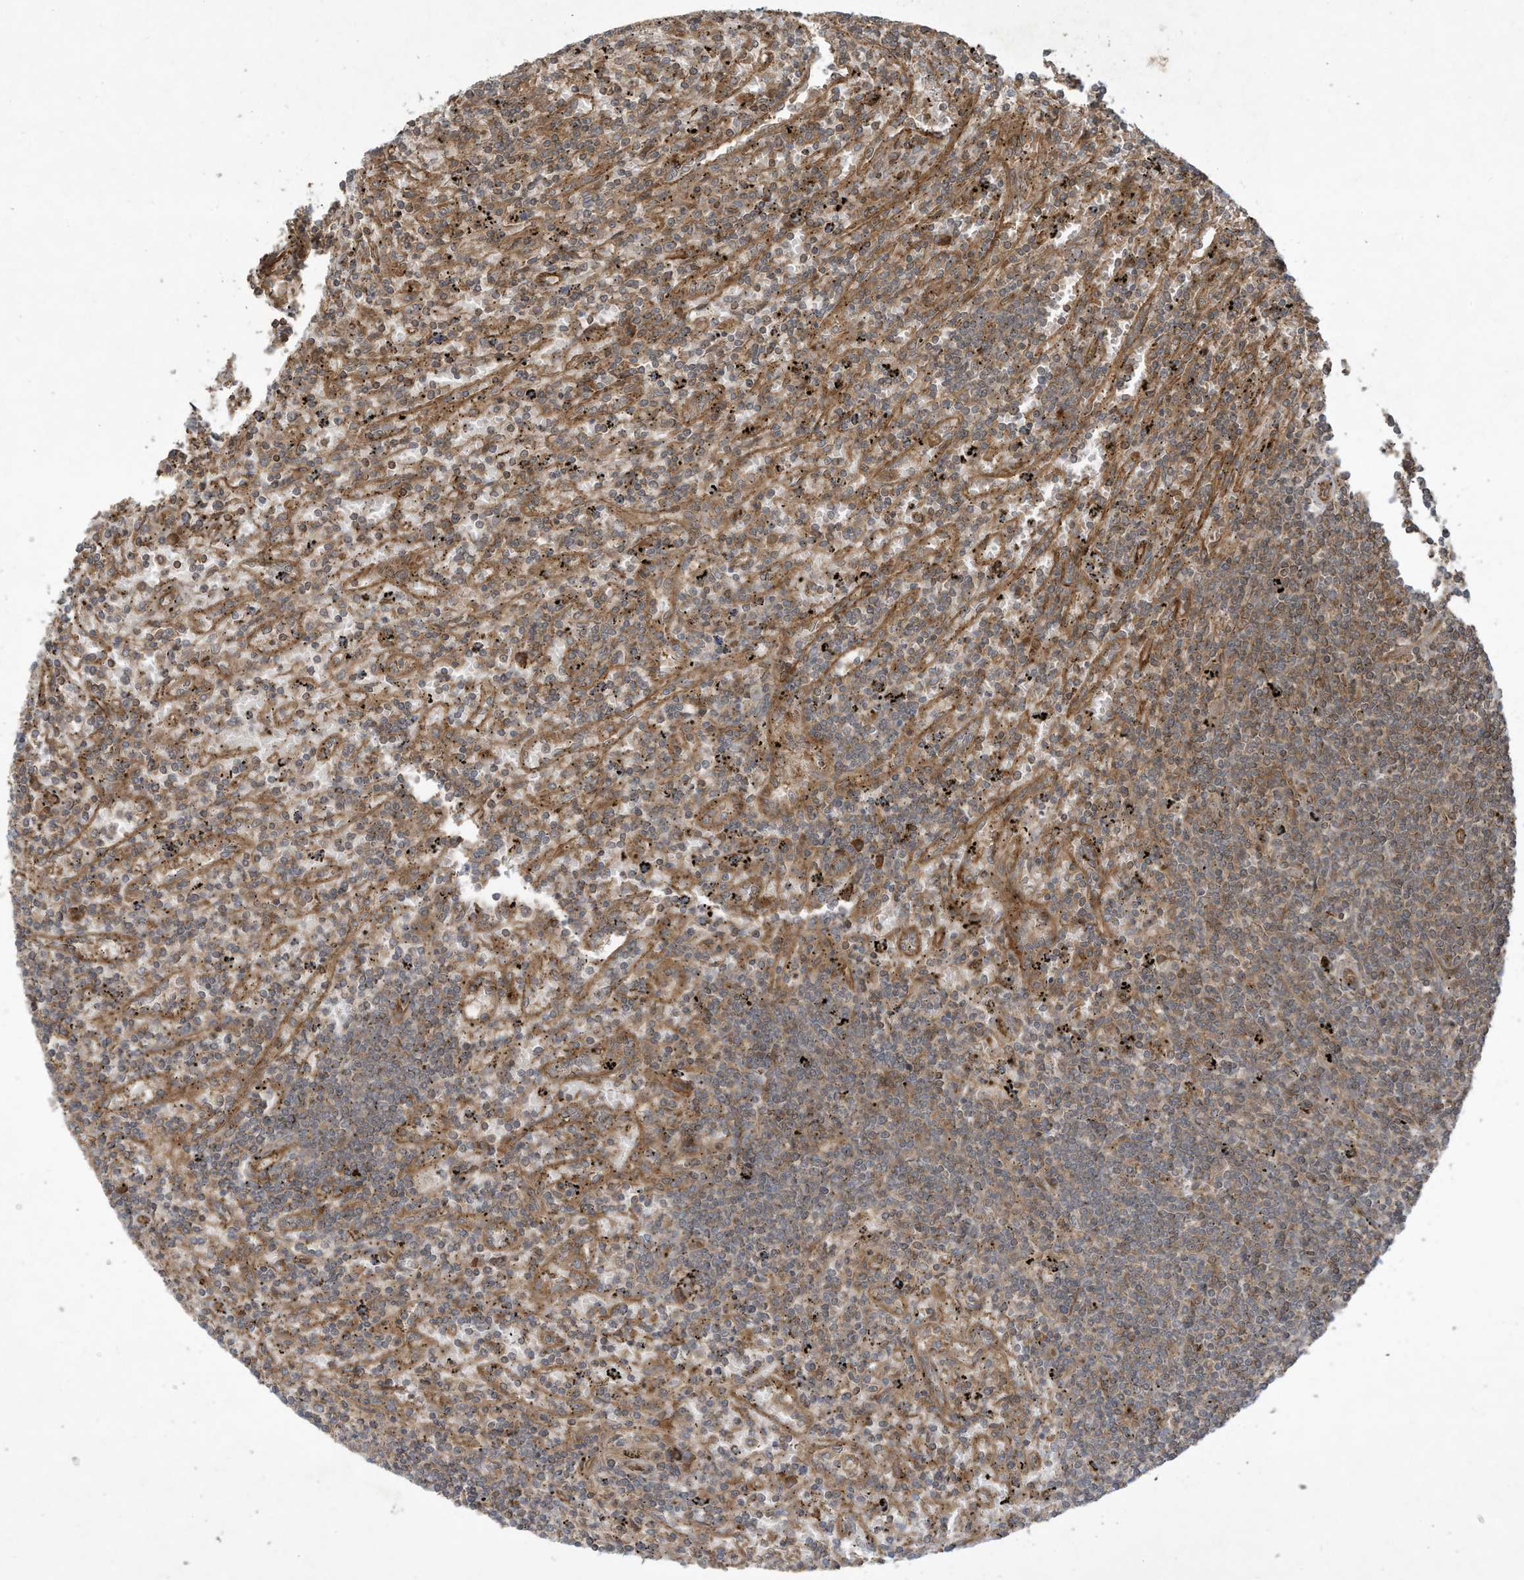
{"staining": {"intensity": "moderate", "quantity": ">75%", "location": "cytoplasmic/membranous"}, "tissue": "lymphoma", "cell_type": "Tumor cells", "image_type": "cancer", "snomed": [{"axis": "morphology", "description": "Malignant lymphoma, non-Hodgkin's type, Low grade"}, {"axis": "topography", "description": "Spleen"}], "caption": "This histopathology image exhibits low-grade malignant lymphoma, non-Hodgkin's type stained with immunohistochemistry to label a protein in brown. The cytoplasmic/membranous of tumor cells show moderate positivity for the protein. Nuclei are counter-stained blue.", "gene": "DDIT4", "patient": {"sex": "male", "age": 76}}